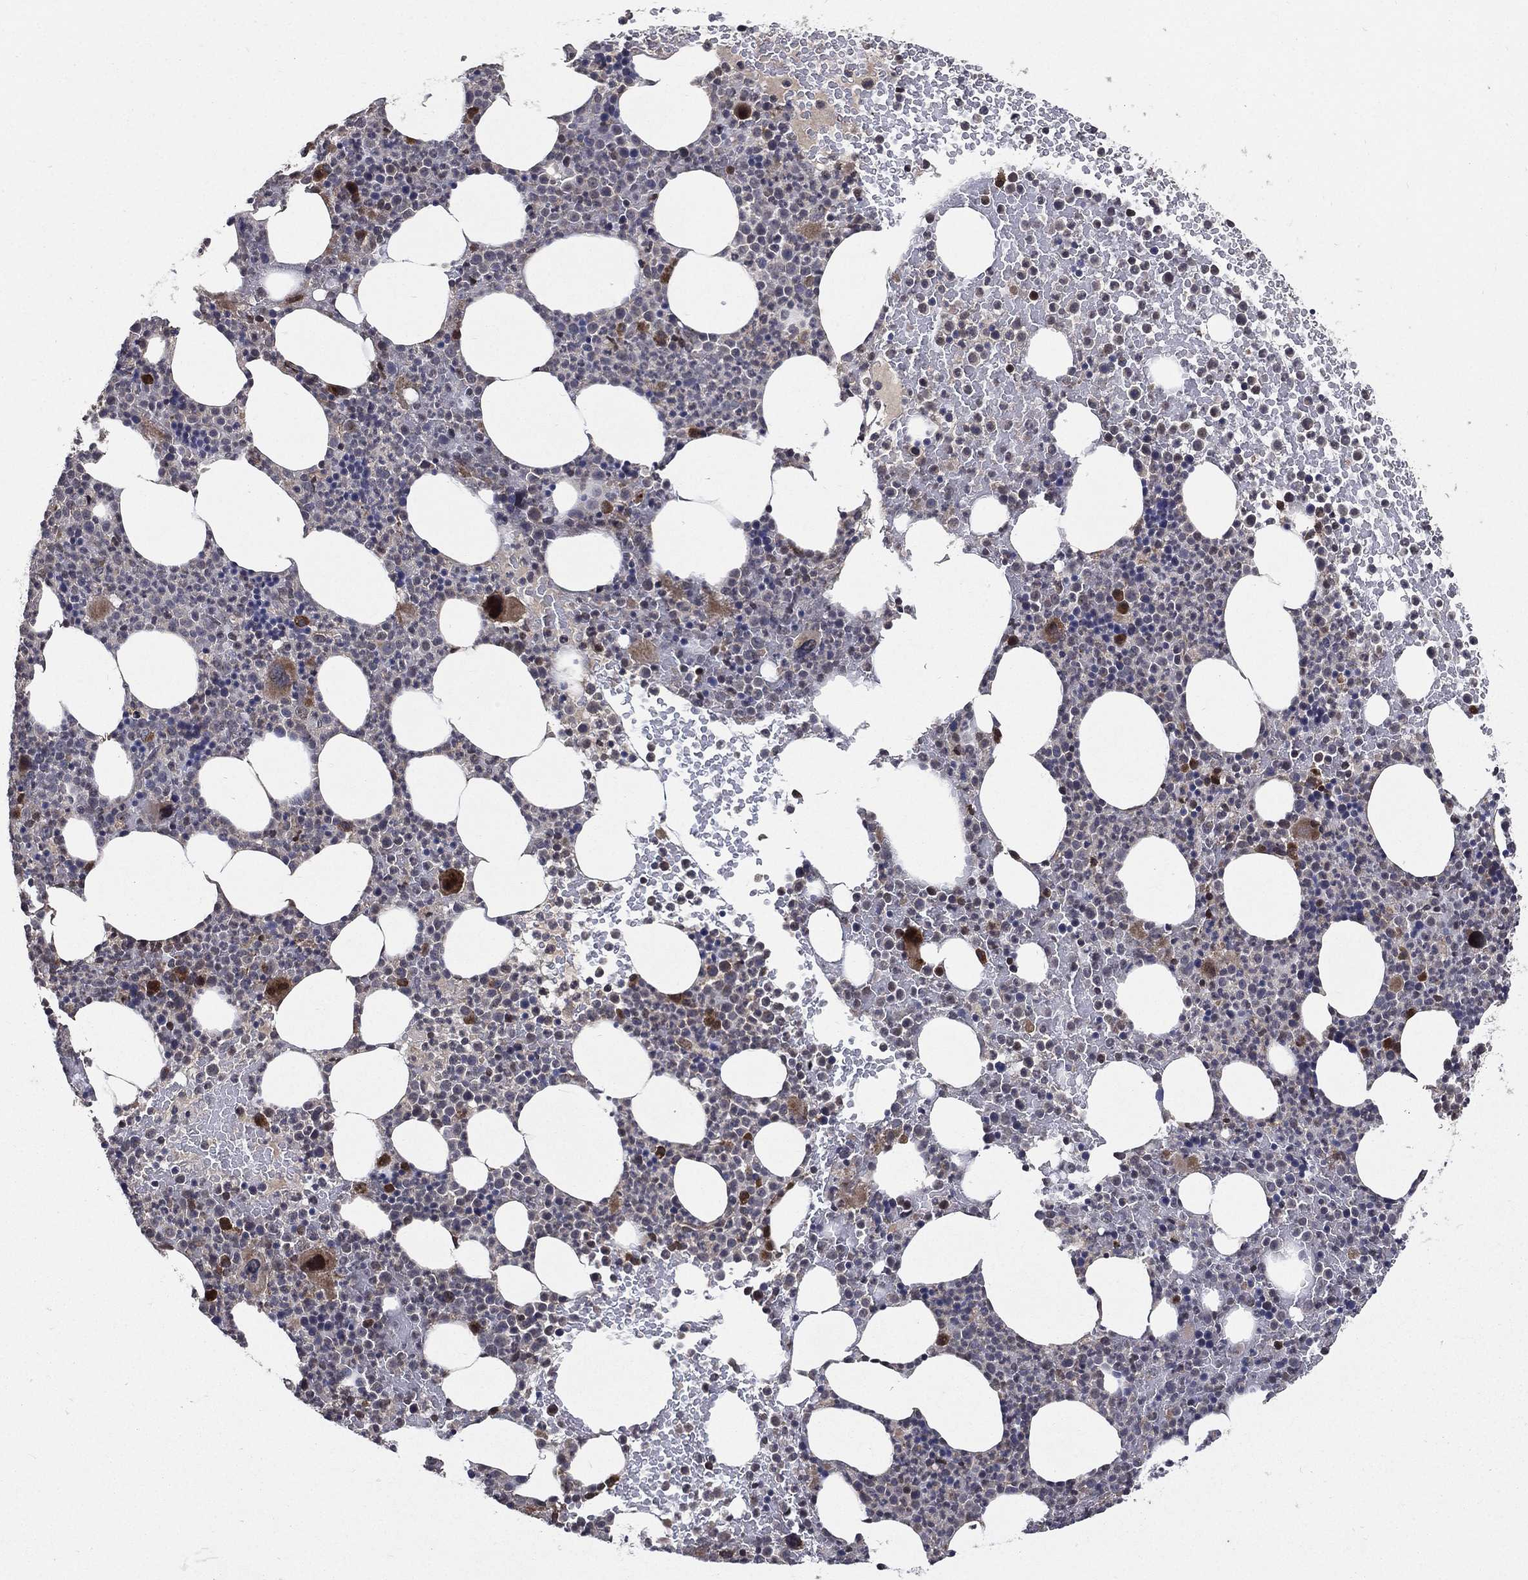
{"staining": {"intensity": "strong", "quantity": "<25%", "location": "cytoplasmic/membranous,nuclear"}, "tissue": "bone marrow", "cell_type": "Hematopoietic cells", "image_type": "normal", "snomed": [{"axis": "morphology", "description": "Normal tissue, NOS"}, {"axis": "topography", "description": "Bone marrow"}], "caption": "Immunohistochemistry staining of normal bone marrow, which demonstrates medium levels of strong cytoplasmic/membranous,nuclear staining in about <25% of hematopoietic cells indicating strong cytoplasmic/membranous,nuclear protein staining. The staining was performed using DAB (3,3'-diaminobenzidine) (brown) for protein detection and nuclei were counterstained in hematoxylin (blue).", "gene": "RAB11FIP4", "patient": {"sex": "male", "age": 83}}